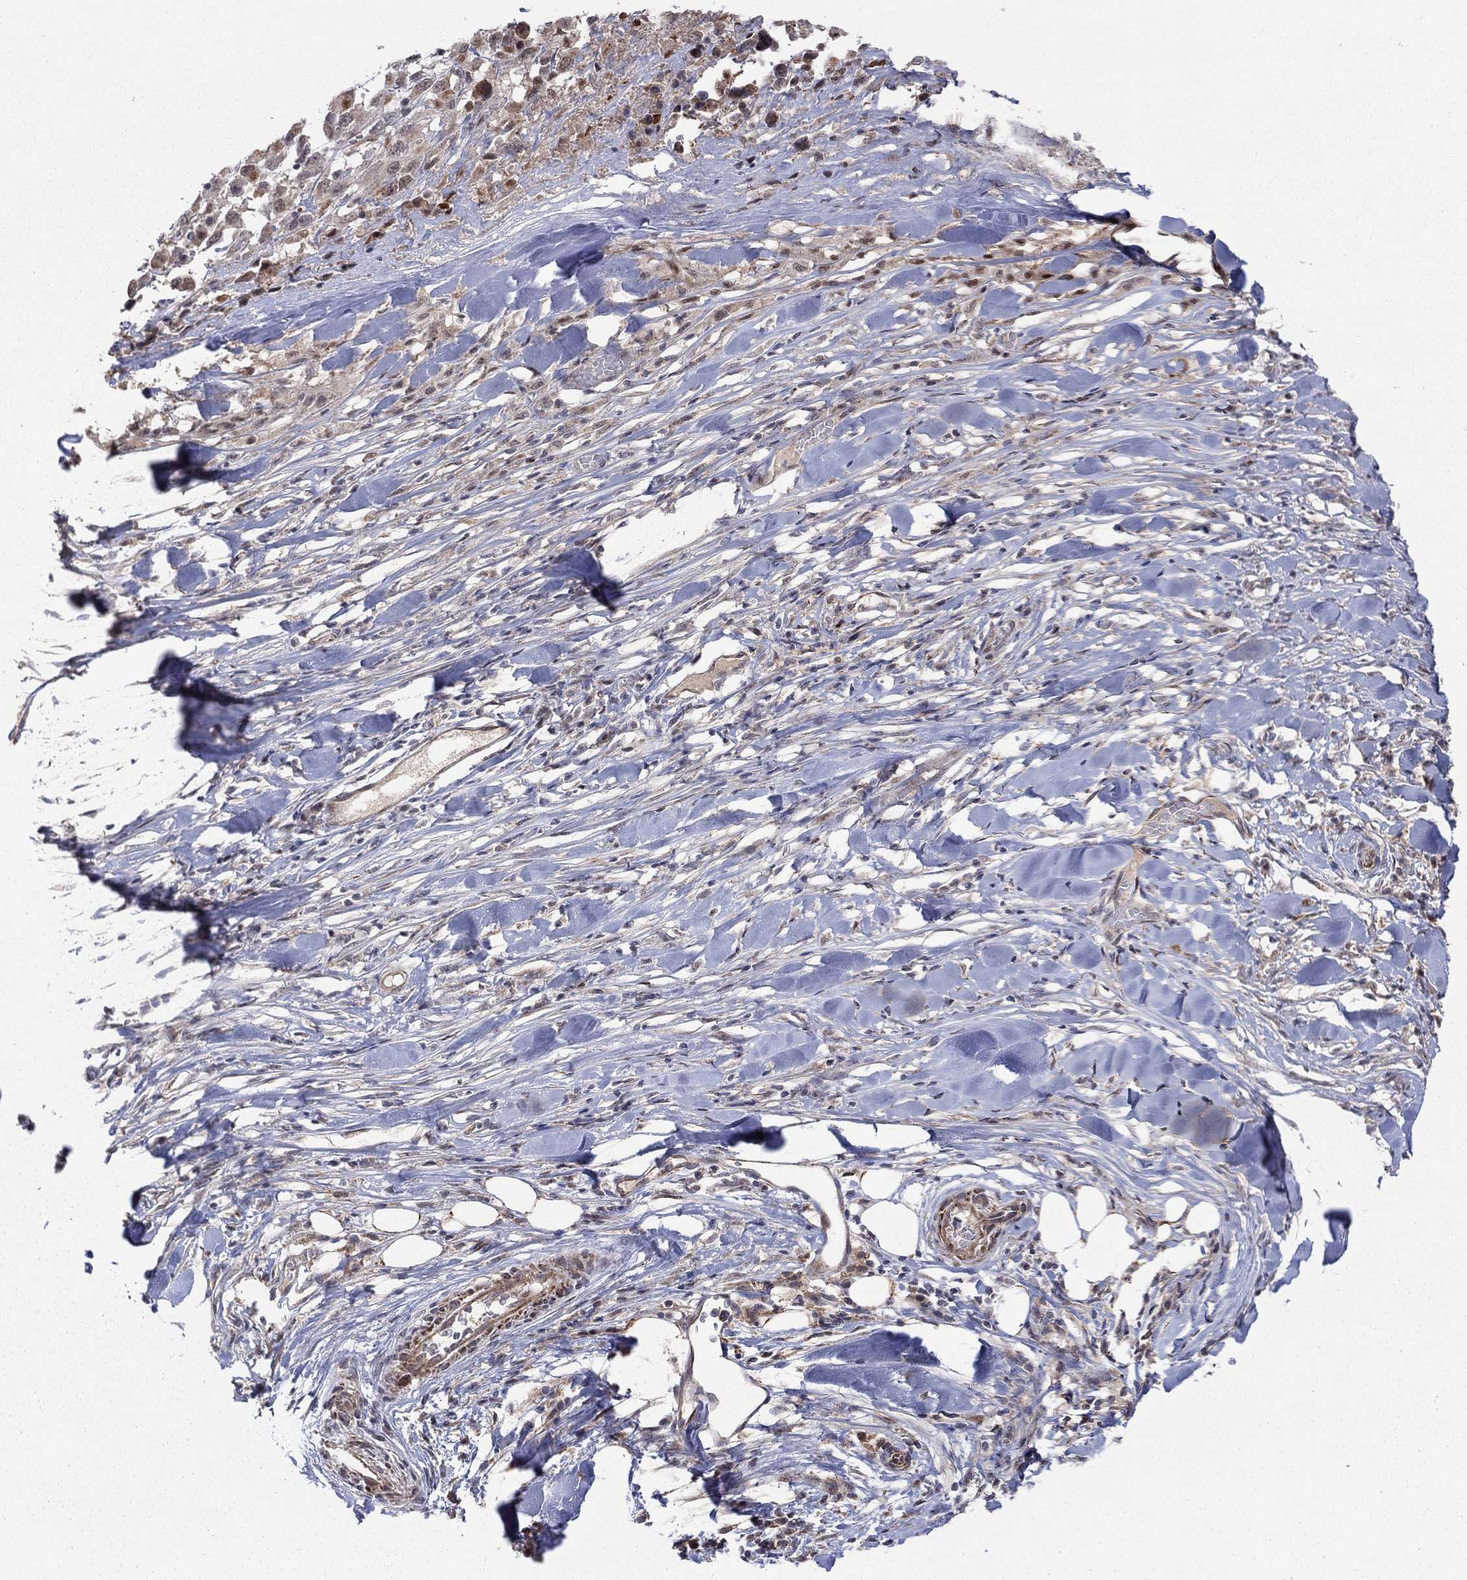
{"staining": {"intensity": "moderate", "quantity": "<25%", "location": "cytoplasmic/membranous,nuclear"}, "tissue": "melanoma", "cell_type": "Tumor cells", "image_type": "cancer", "snomed": [{"axis": "morphology", "description": "Malignant melanoma, Metastatic site"}, {"axis": "topography", "description": "Lymph node"}], "caption": "A brown stain labels moderate cytoplasmic/membranous and nuclear expression of a protein in melanoma tumor cells.", "gene": "ZNF395", "patient": {"sex": "male", "age": 50}}